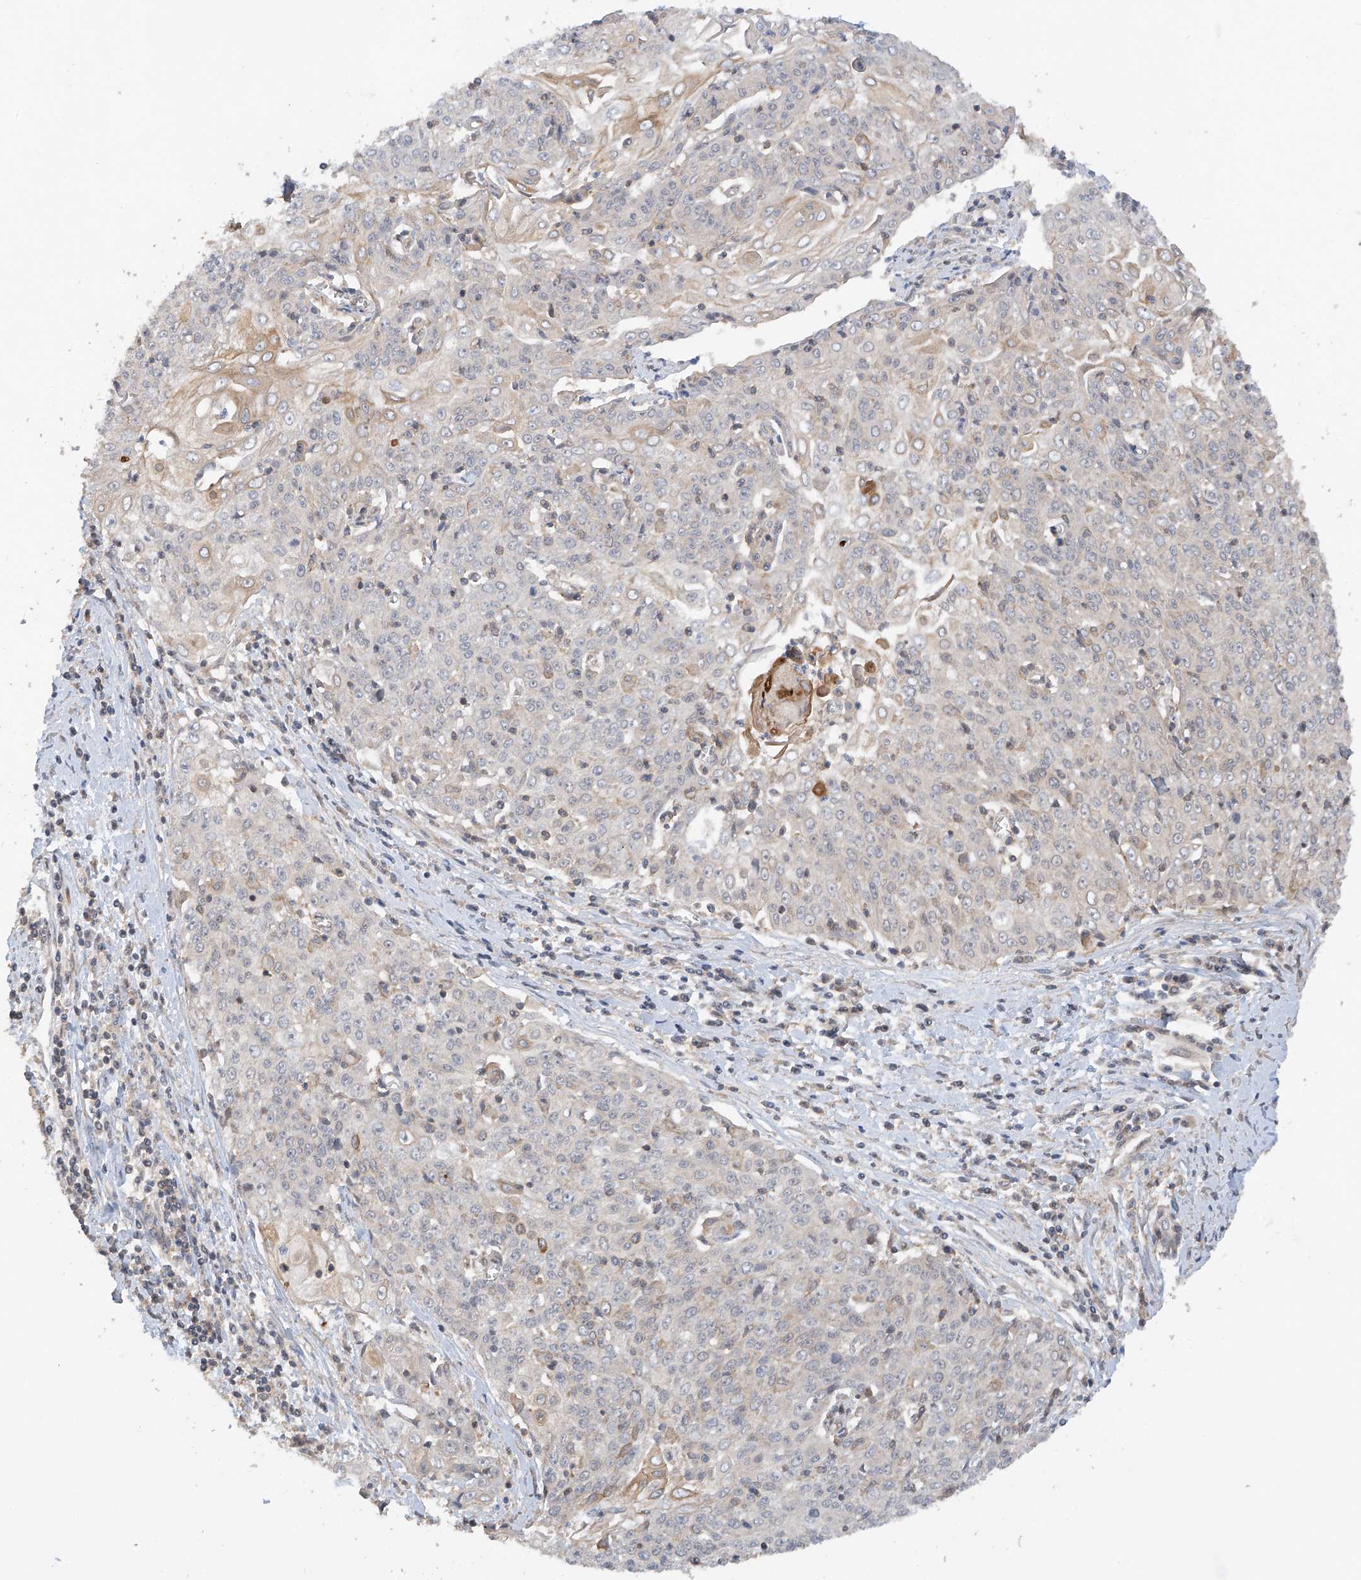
{"staining": {"intensity": "negative", "quantity": "none", "location": "none"}, "tissue": "cervical cancer", "cell_type": "Tumor cells", "image_type": "cancer", "snomed": [{"axis": "morphology", "description": "Squamous cell carcinoma, NOS"}, {"axis": "topography", "description": "Cervix"}], "caption": "Histopathology image shows no protein staining in tumor cells of squamous cell carcinoma (cervical) tissue. (Stains: DAB immunohistochemistry with hematoxylin counter stain, Microscopy: brightfield microscopy at high magnification).", "gene": "RPAIN", "patient": {"sex": "female", "age": 48}}